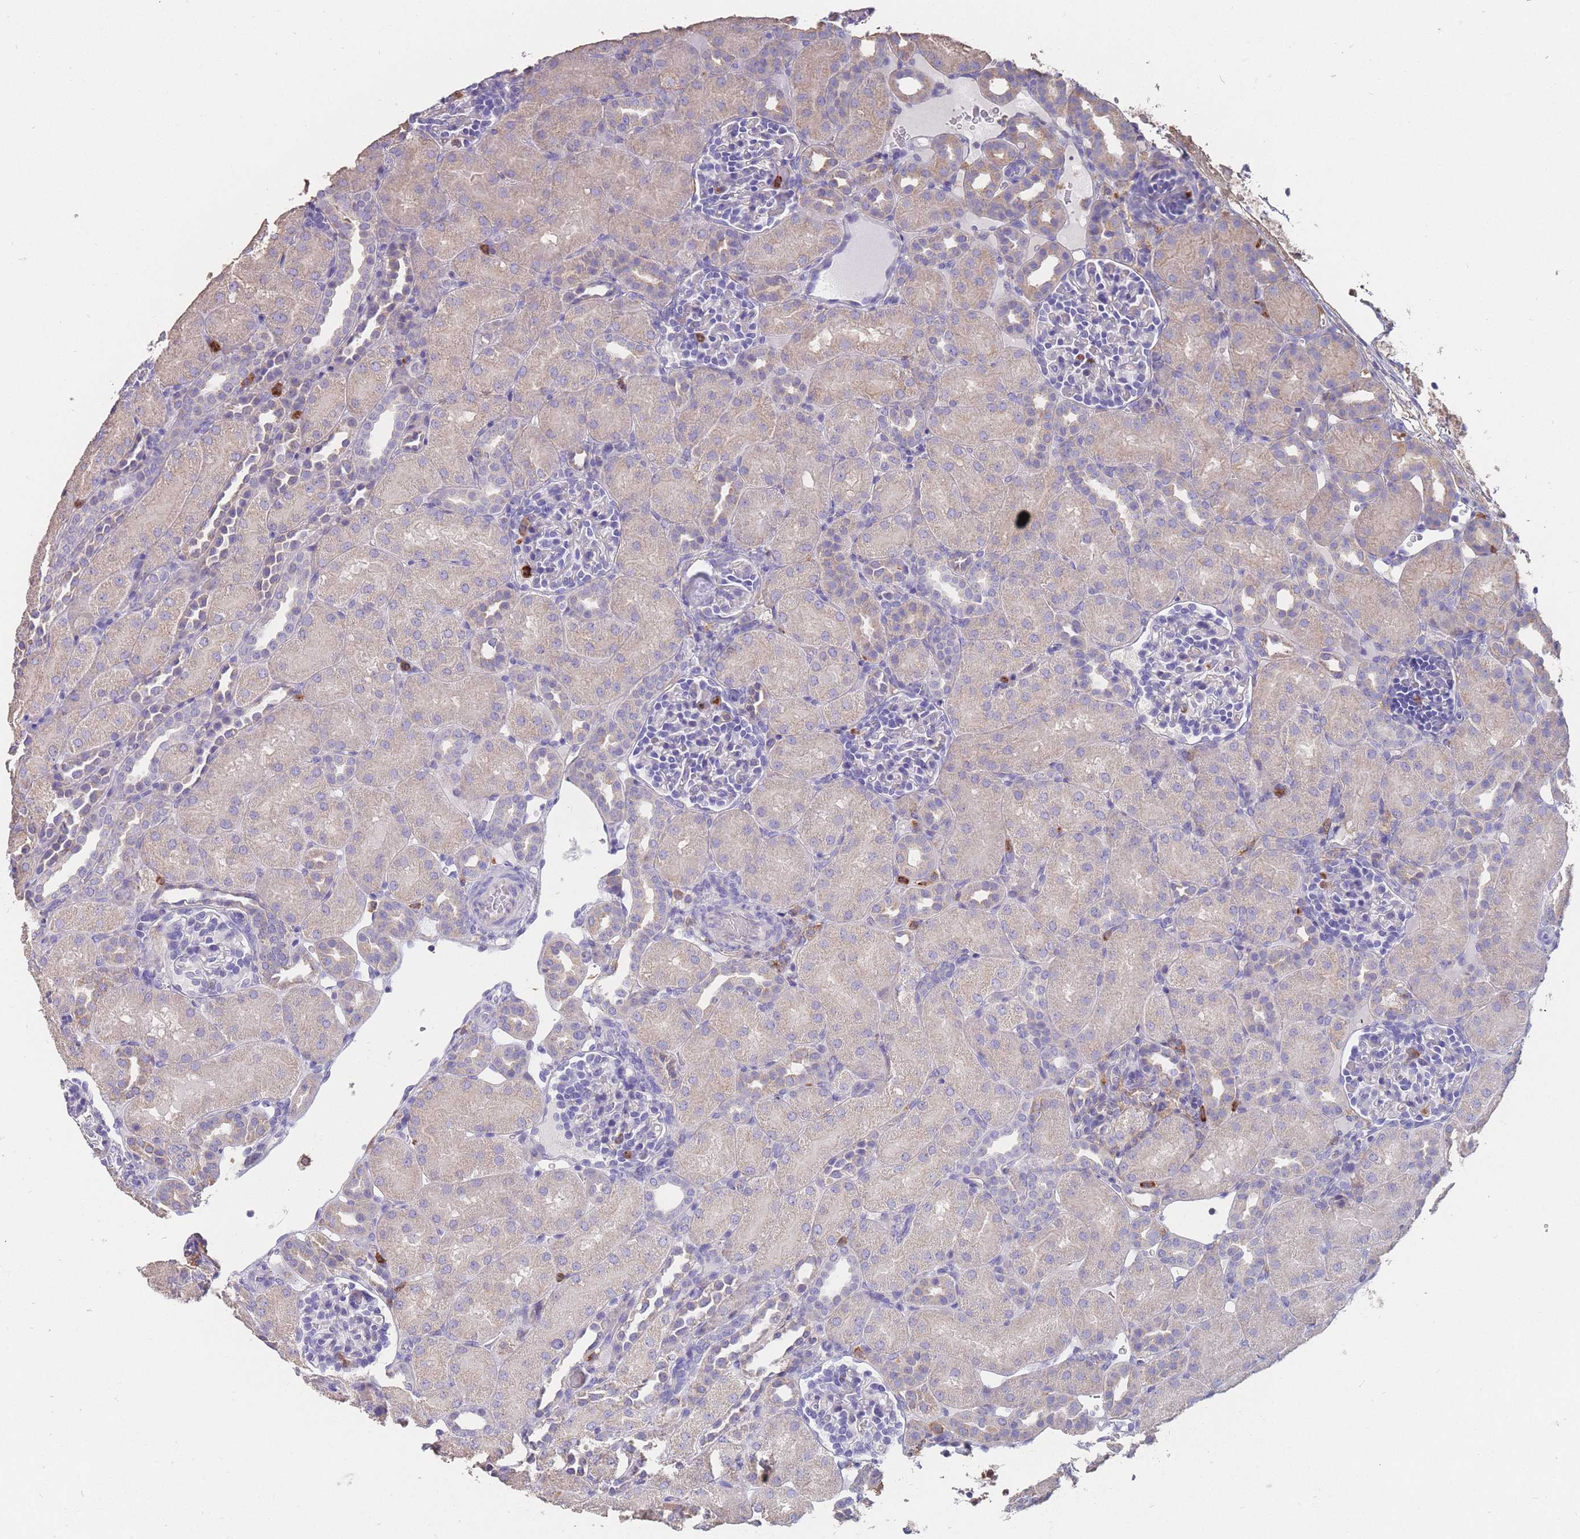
{"staining": {"intensity": "negative", "quantity": "none", "location": "none"}, "tissue": "kidney", "cell_type": "Cells in glomeruli", "image_type": "normal", "snomed": [{"axis": "morphology", "description": "Normal tissue, NOS"}, {"axis": "topography", "description": "Kidney"}], "caption": "IHC histopathology image of benign kidney: kidney stained with DAB displays no significant protein positivity in cells in glomeruli.", "gene": "CLEC12A", "patient": {"sex": "male", "age": 1}}